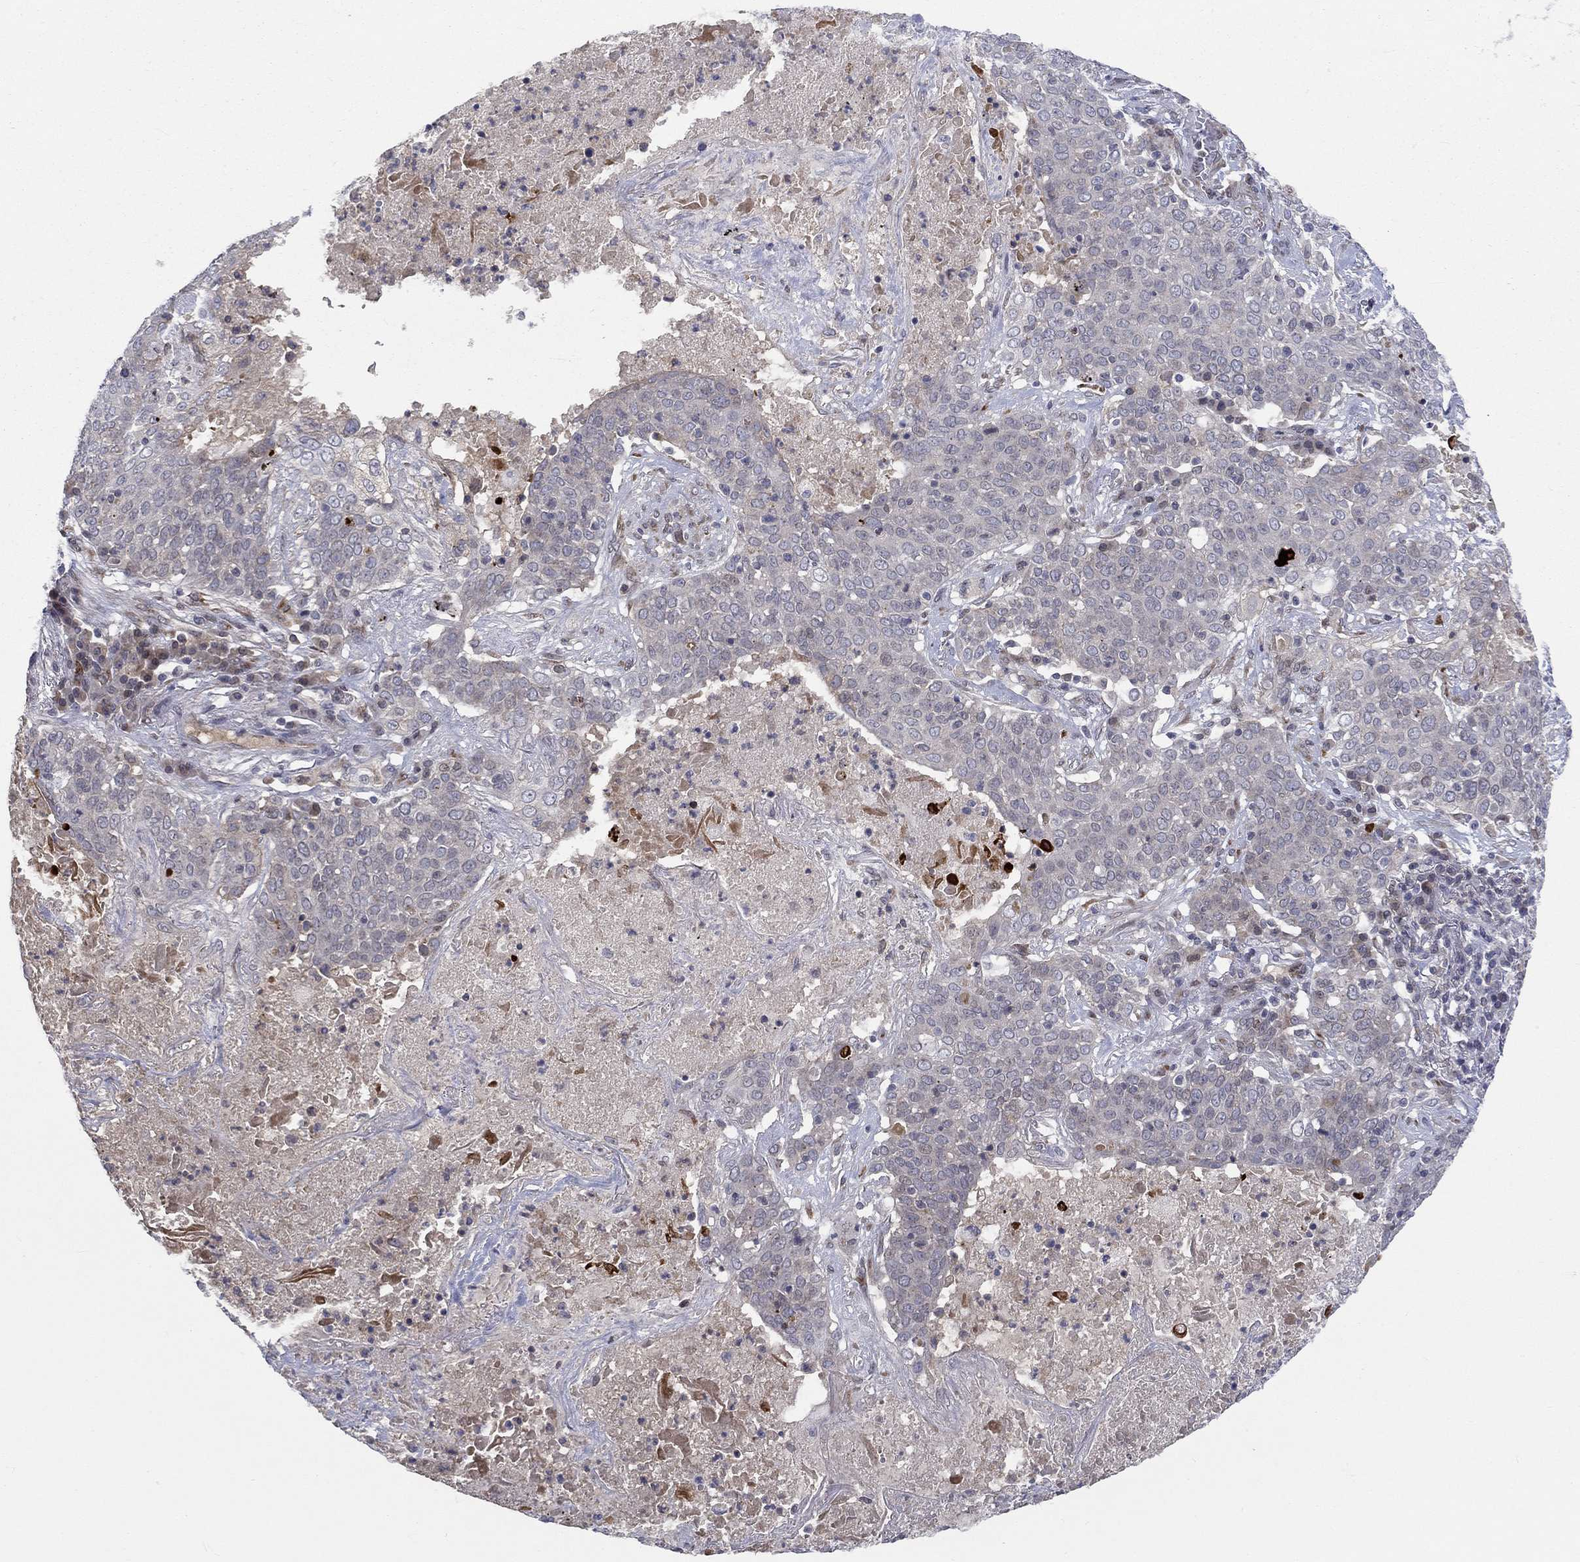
{"staining": {"intensity": "negative", "quantity": "none", "location": "none"}, "tissue": "lung cancer", "cell_type": "Tumor cells", "image_type": "cancer", "snomed": [{"axis": "morphology", "description": "Squamous cell carcinoma, NOS"}, {"axis": "topography", "description": "Lung"}], "caption": "Lung cancer was stained to show a protein in brown. There is no significant staining in tumor cells.", "gene": "CETN3", "patient": {"sex": "male", "age": 82}}